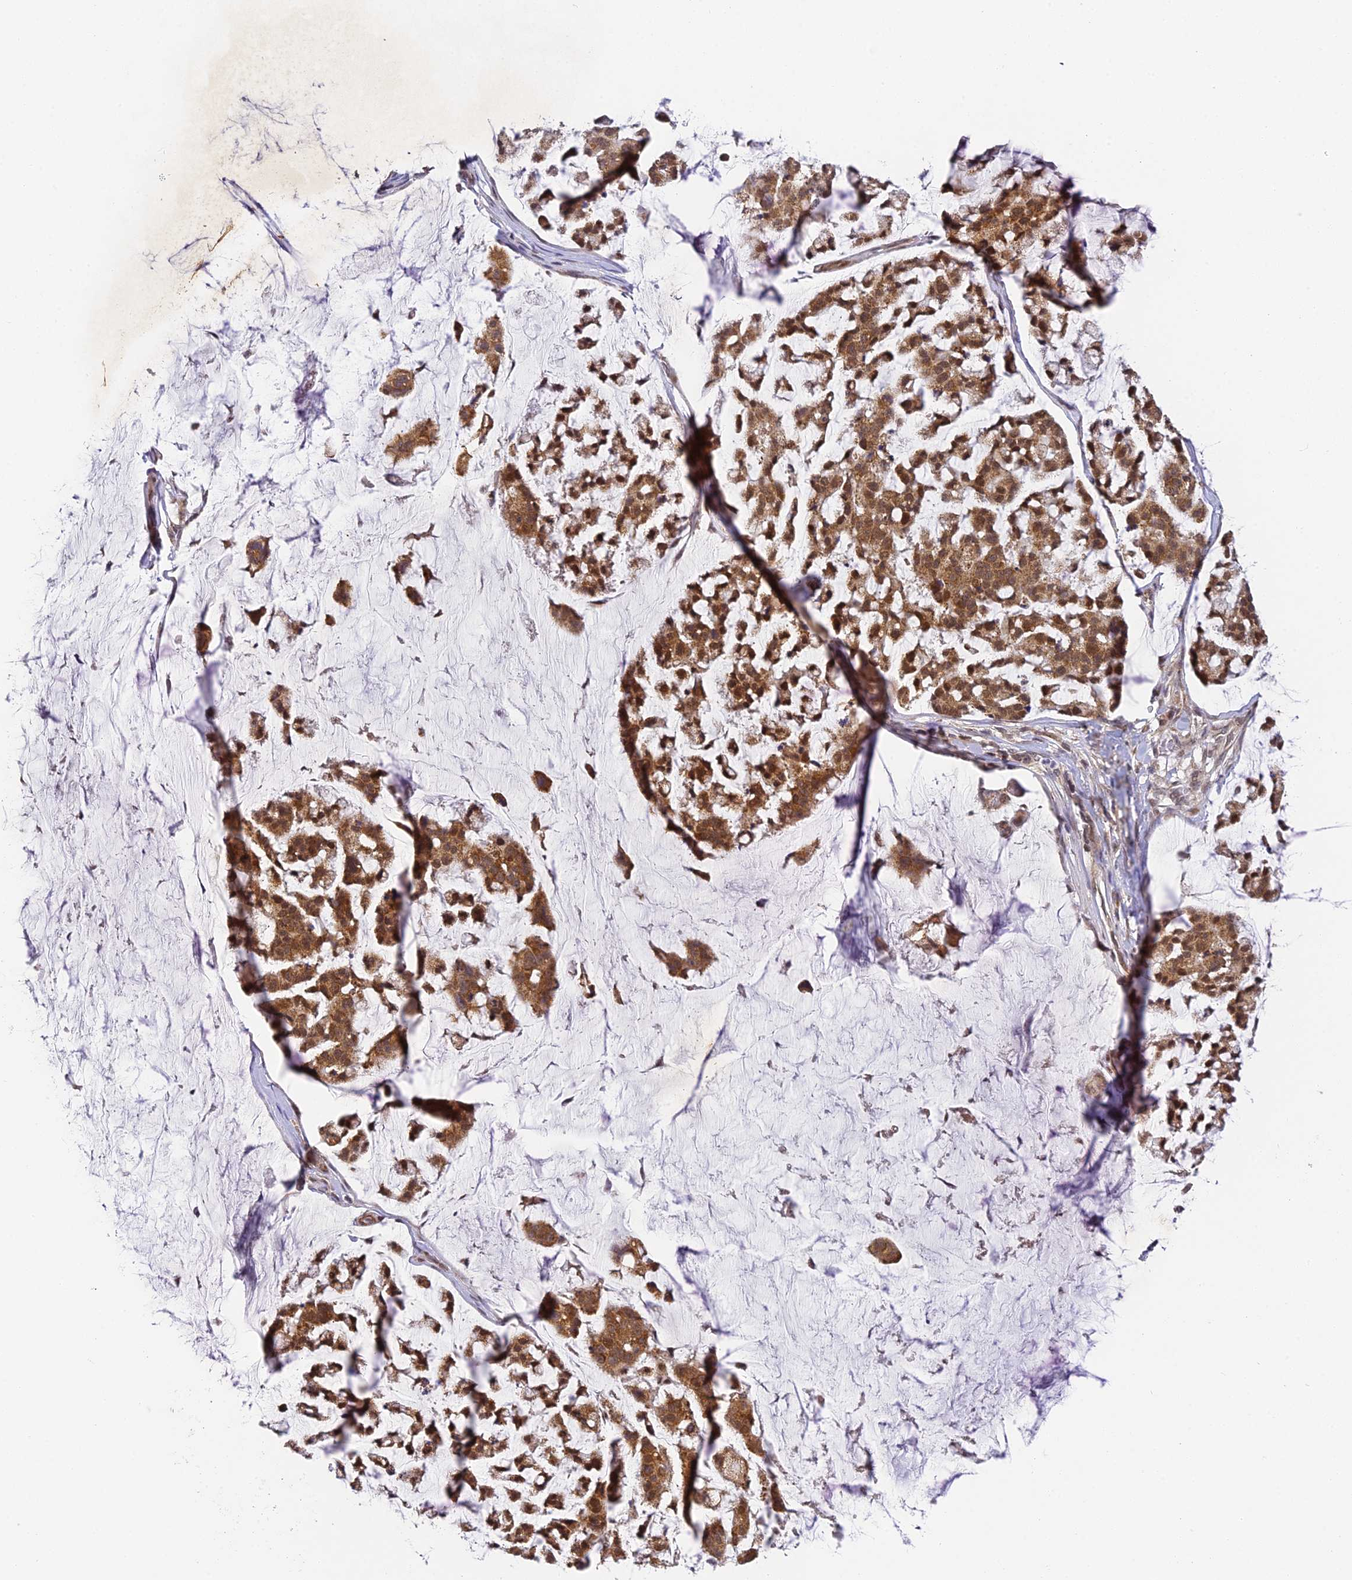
{"staining": {"intensity": "moderate", "quantity": ">75%", "location": "cytoplasmic/membranous,nuclear"}, "tissue": "stomach cancer", "cell_type": "Tumor cells", "image_type": "cancer", "snomed": [{"axis": "morphology", "description": "Adenocarcinoma, NOS"}, {"axis": "topography", "description": "Stomach, lower"}], "caption": "Protein staining demonstrates moderate cytoplasmic/membranous and nuclear expression in about >75% of tumor cells in adenocarcinoma (stomach).", "gene": "DNAAF10", "patient": {"sex": "male", "age": 67}}